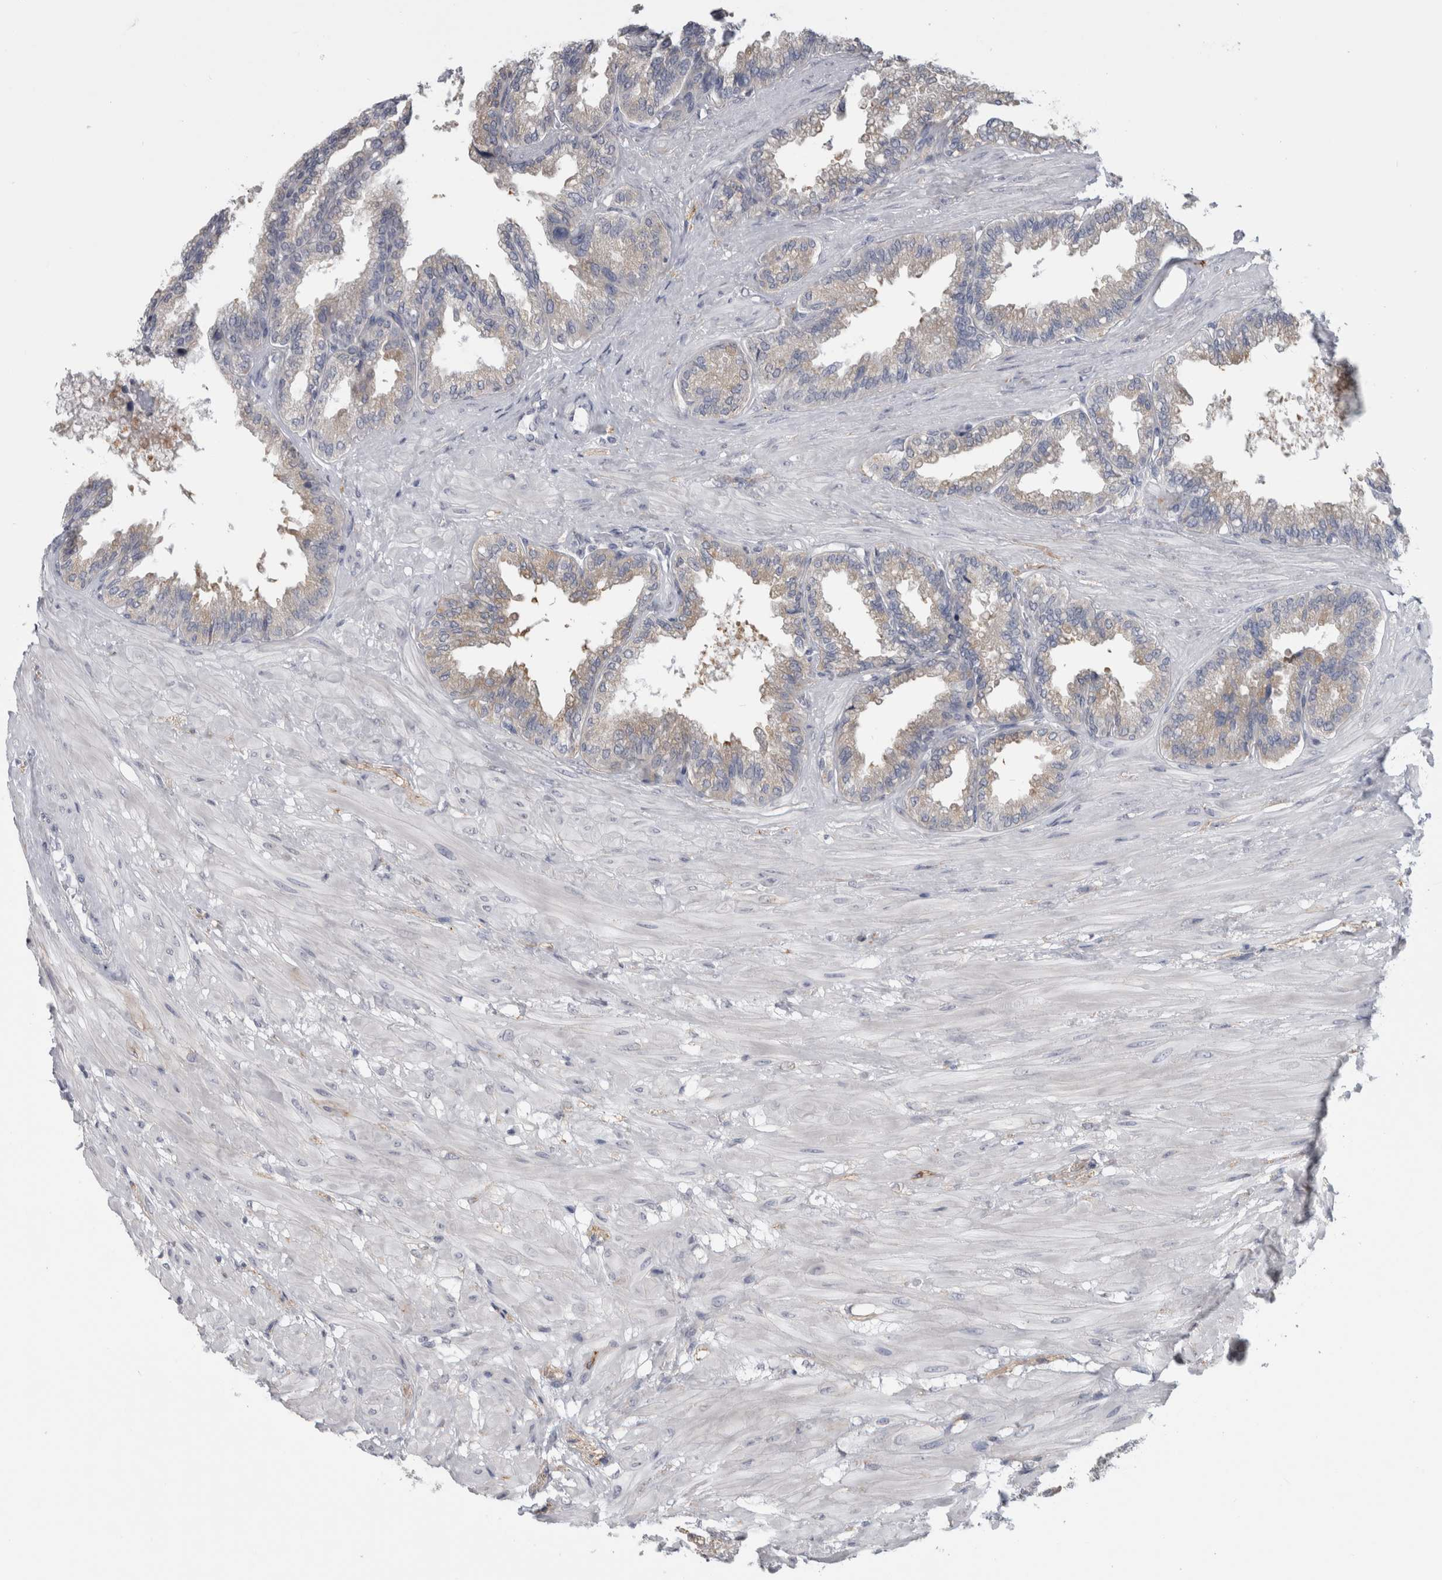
{"staining": {"intensity": "weak", "quantity": "25%-75%", "location": "cytoplasmic/membranous"}, "tissue": "seminal vesicle", "cell_type": "Glandular cells", "image_type": "normal", "snomed": [{"axis": "morphology", "description": "Normal tissue, NOS"}, {"axis": "topography", "description": "Seminal veicle"}], "caption": "Immunohistochemistry staining of unremarkable seminal vesicle, which exhibits low levels of weak cytoplasmic/membranous staining in about 25%-75% of glandular cells indicating weak cytoplasmic/membranous protein positivity. The staining was performed using DAB (3,3'-diaminobenzidine) (brown) for protein detection and nuclei were counterstained in hematoxylin (blue).", "gene": "TMEM242", "patient": {"sex": "male", "age": 46}}